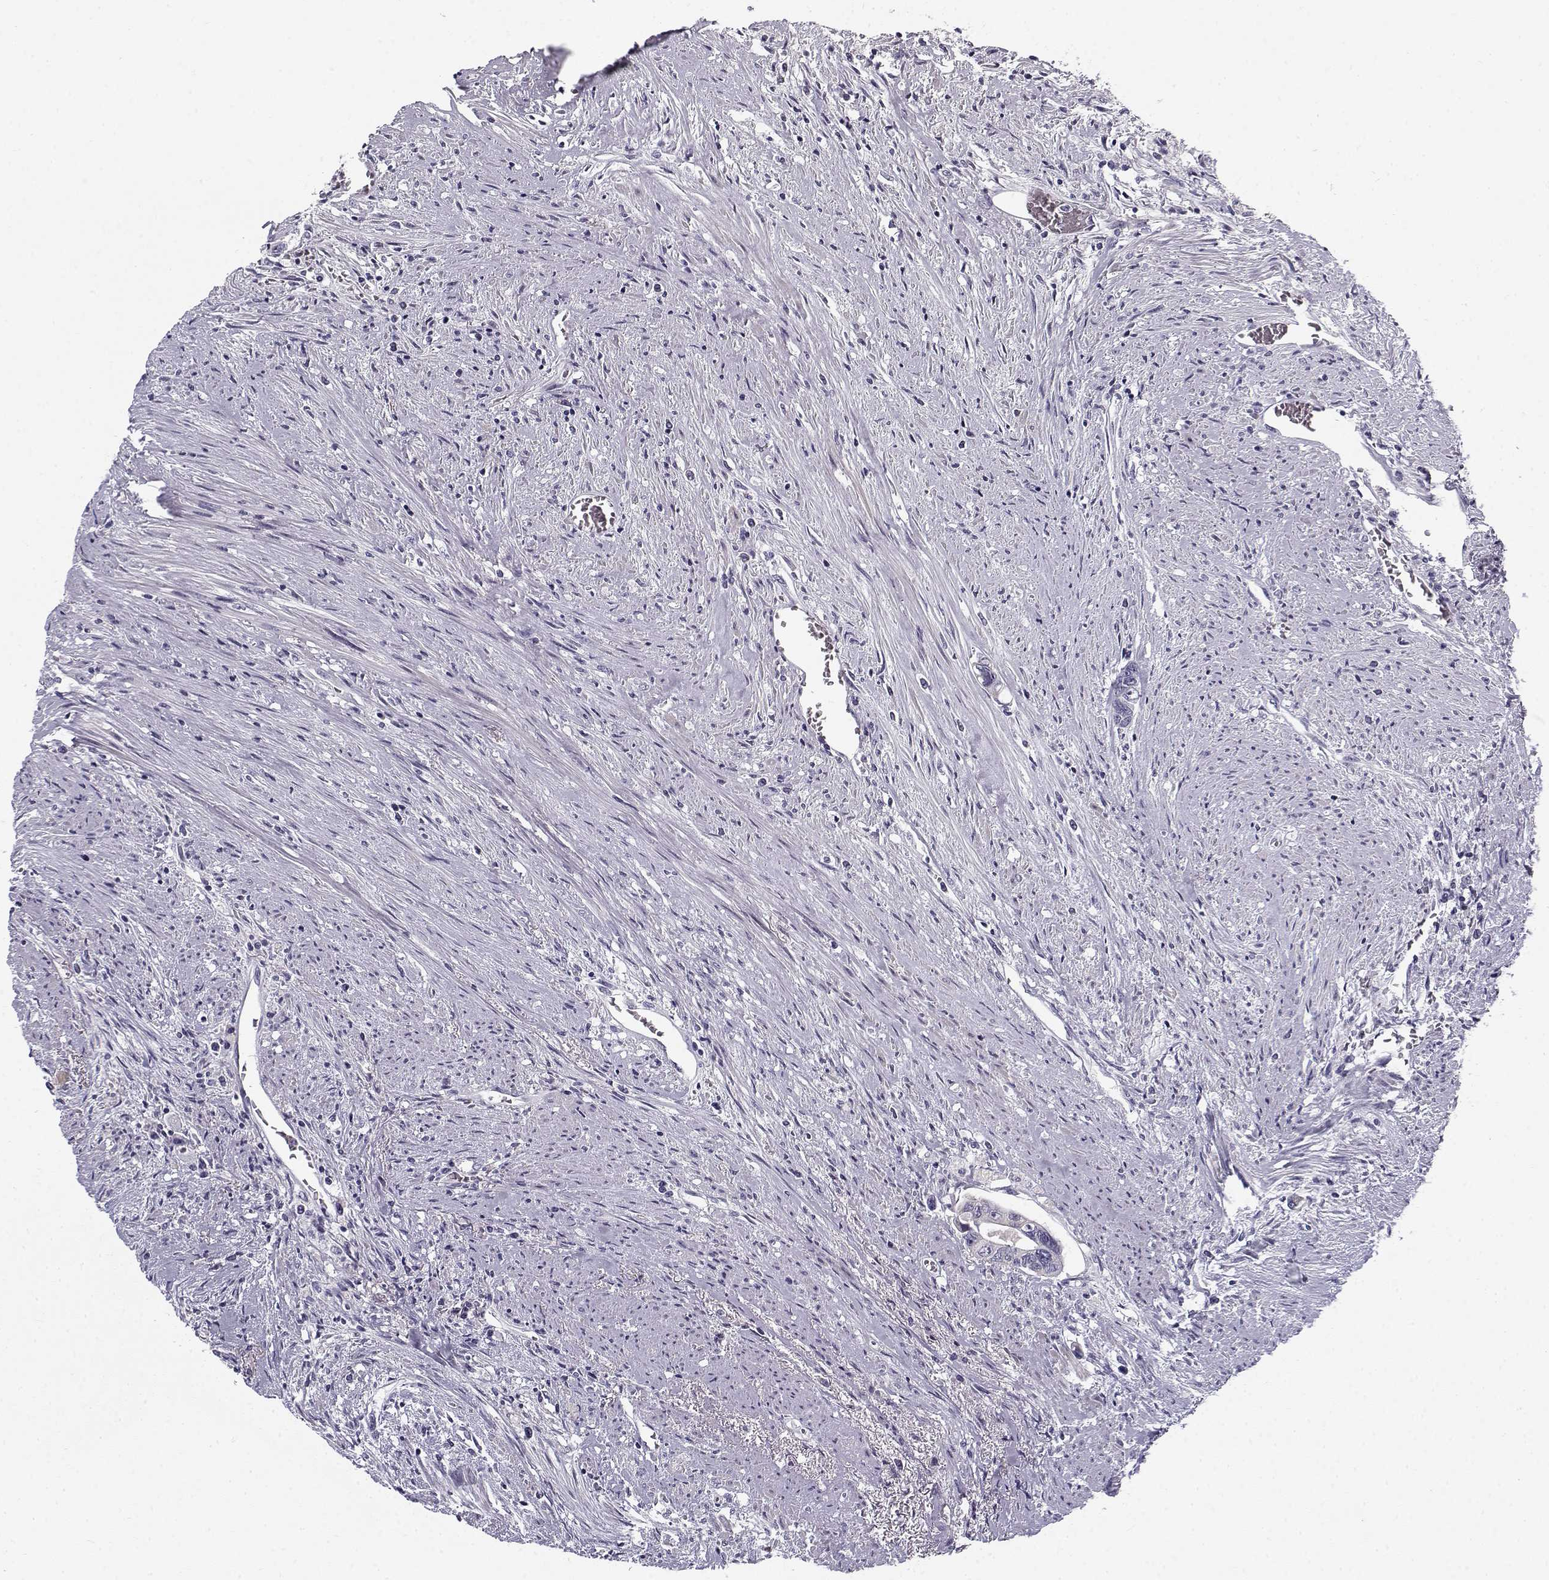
{"staining": {"intensity": "negative", "quantity": "none", "location": "none"}, "tissue": "colorectal cancer", "cell_type": "Tumor cells", "image_type": "cancer", "snomed": [{"axis": "morphology", "description": "Adenocarcinoma, NOS"}, {"axis": "topography", "description": "Rectum"}], "caption": "High power microscopy histopathology image of an immunohistochemistry (IHC) micrograph of colorectal cancer, revealing no significant expression in tumor cells.", "gene": "CREB3L3", "patient": {"sex": "male", "age": 59}}